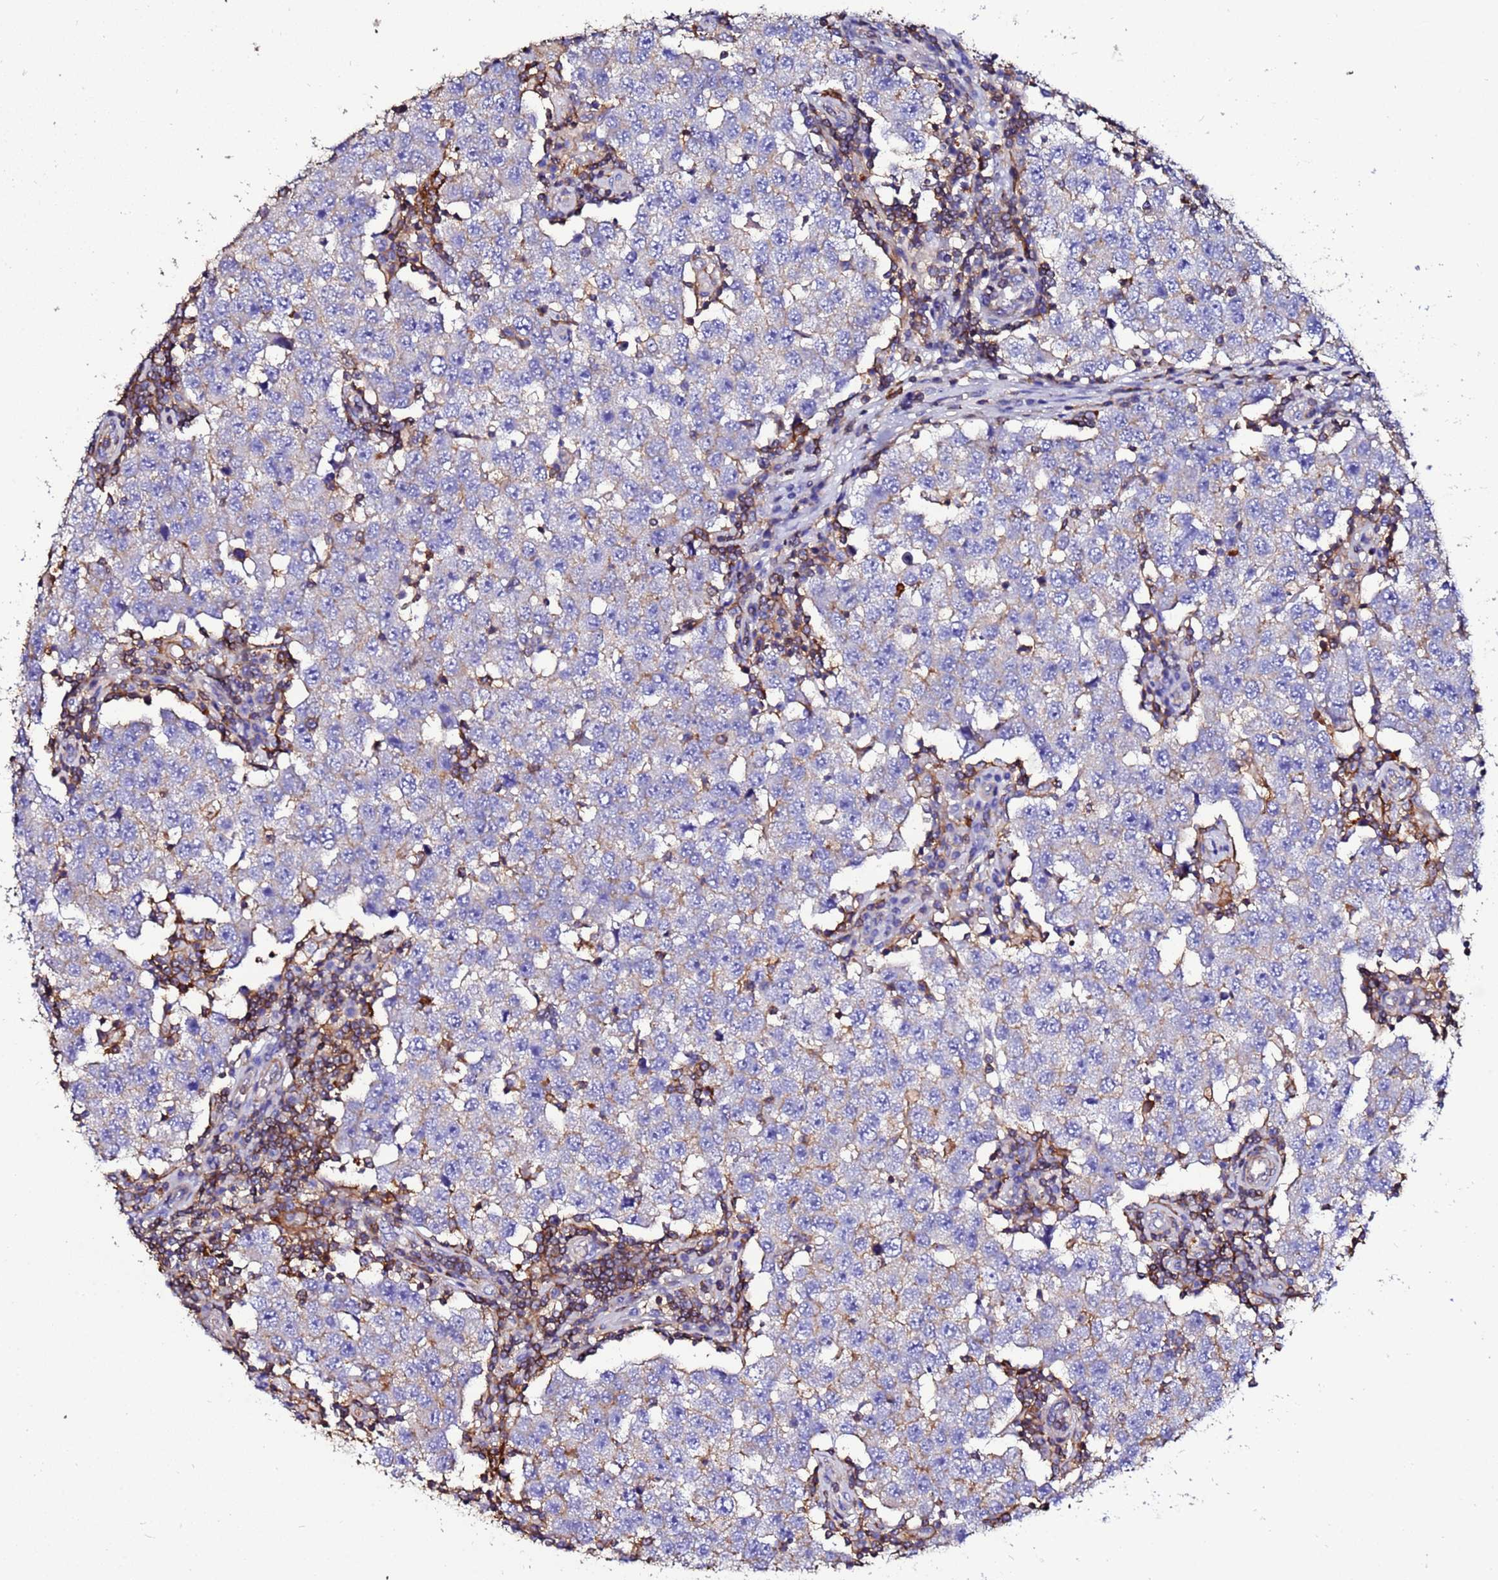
{"staining": {"intensity": "negative", "quantity": "none", "location": "none"}, "tissue": "testis cancer", "cell_type": "Tumor cells", "image_type": "cancer", "snomed": [{"axis": "morphology", "description": "Seminoma, NOS"}, {"axis": "topography", "description": "Testis"}], "caption": "High magnification brightfield microscopy of testis cancer stained with DAB (brown) and counterstained with hematoxylin (blue): tumor cells show no significant staining. (DAB (3,3'-diaminobenzidine) immunohistochemistry (IHC) with hematoxylin counter stain).", "gene": "ACTB", "patient": {"sex": "male", "age": 34}}